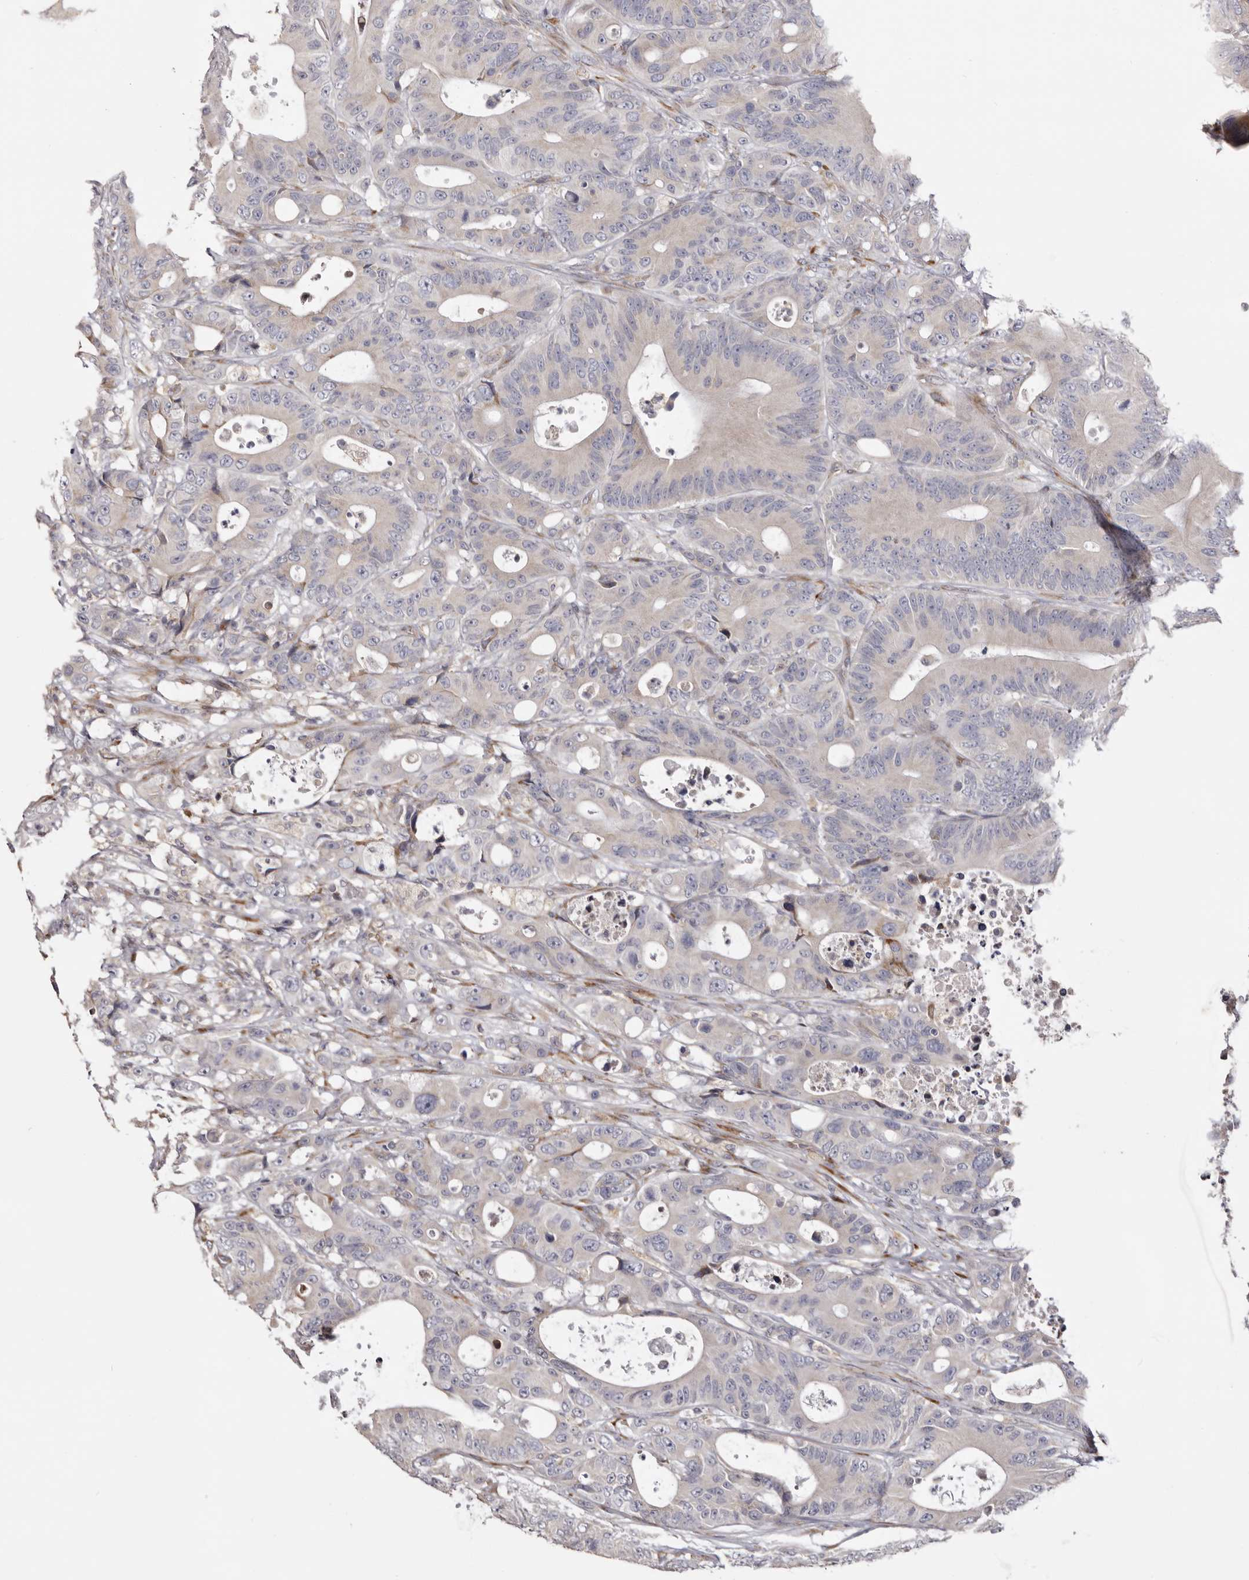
{"staining": {"intensity": "weak", "quantity": "25%-75%", "location": "cytoplasmic/membranous"}, "tissue": "colorectal cancer", "cell_type": "Tumor cells", "image_type": "cancer", "snomed": [{"axis": "morphology", "description": "Adenocarcinoma, NOS"}, {"axis": "topography", "description": "Colon"}], "caption": "There is low levels of weak cytoplasmic/membranous staining in tumor cells of colorectal cancer, as demonstrated by immunohistochemical staining (brown color).", "gene": "PIGX", "patient": {"sex": "male", "age": 83}}